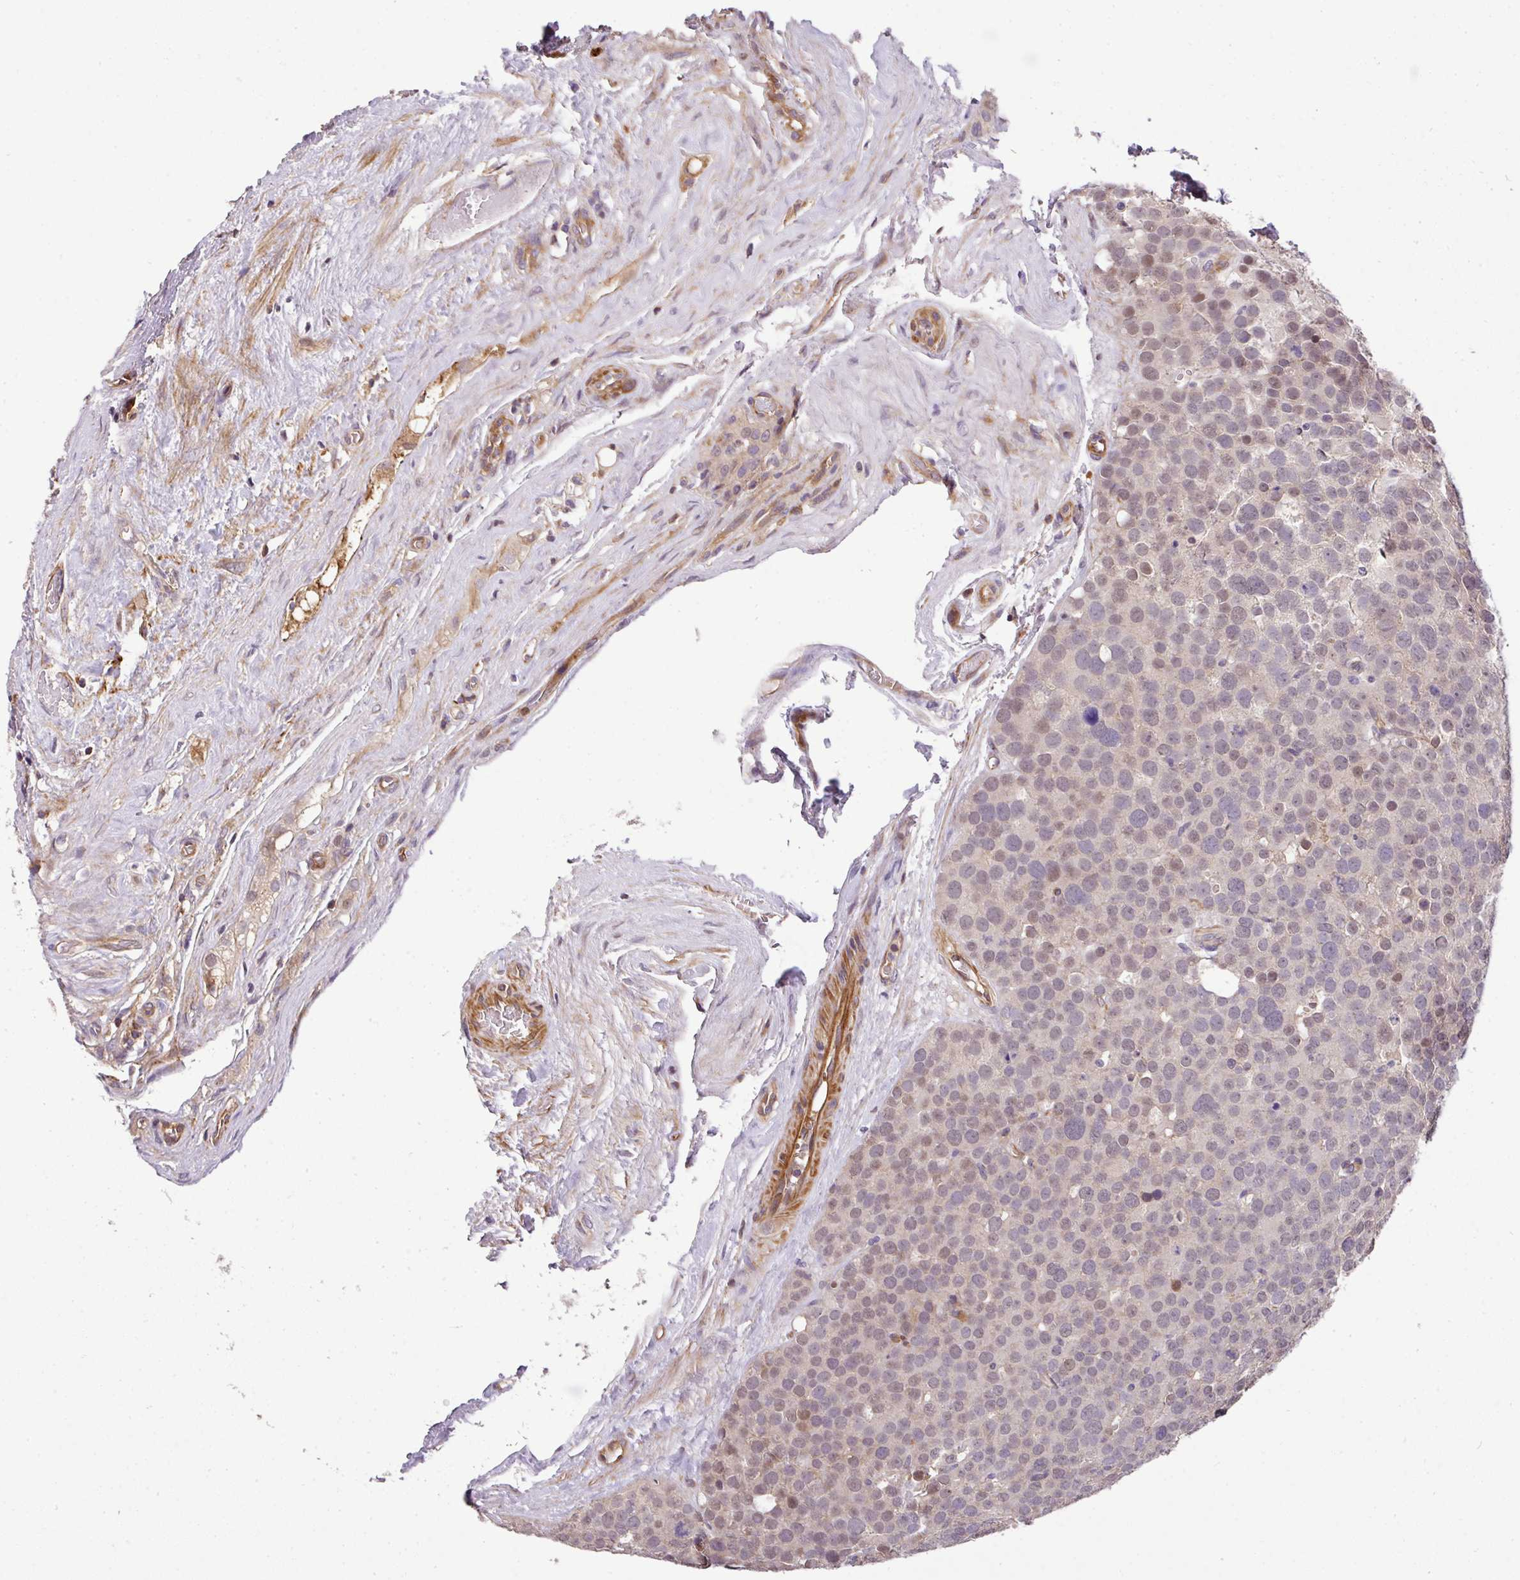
{"staining": {"intensity": "weak", "quantity": "25%-75%", "location": "nuclear"}, "tissue": "testis cancer", "cell_type": "Tumor cells", "image_type": "cancer", "snomed": [{"axis": "morphology", "description": "Seminoma, NOS"}, {"axis": "topography", "description": "Testis"}], "caption": "This is a micrograph of immunohistochemistry (IHC) staining of testis seminoma, which shows weak expression in the nuclear of tumor cells.", "gene": "CASS4", "patient": {"sex": "male", "age": 71}}